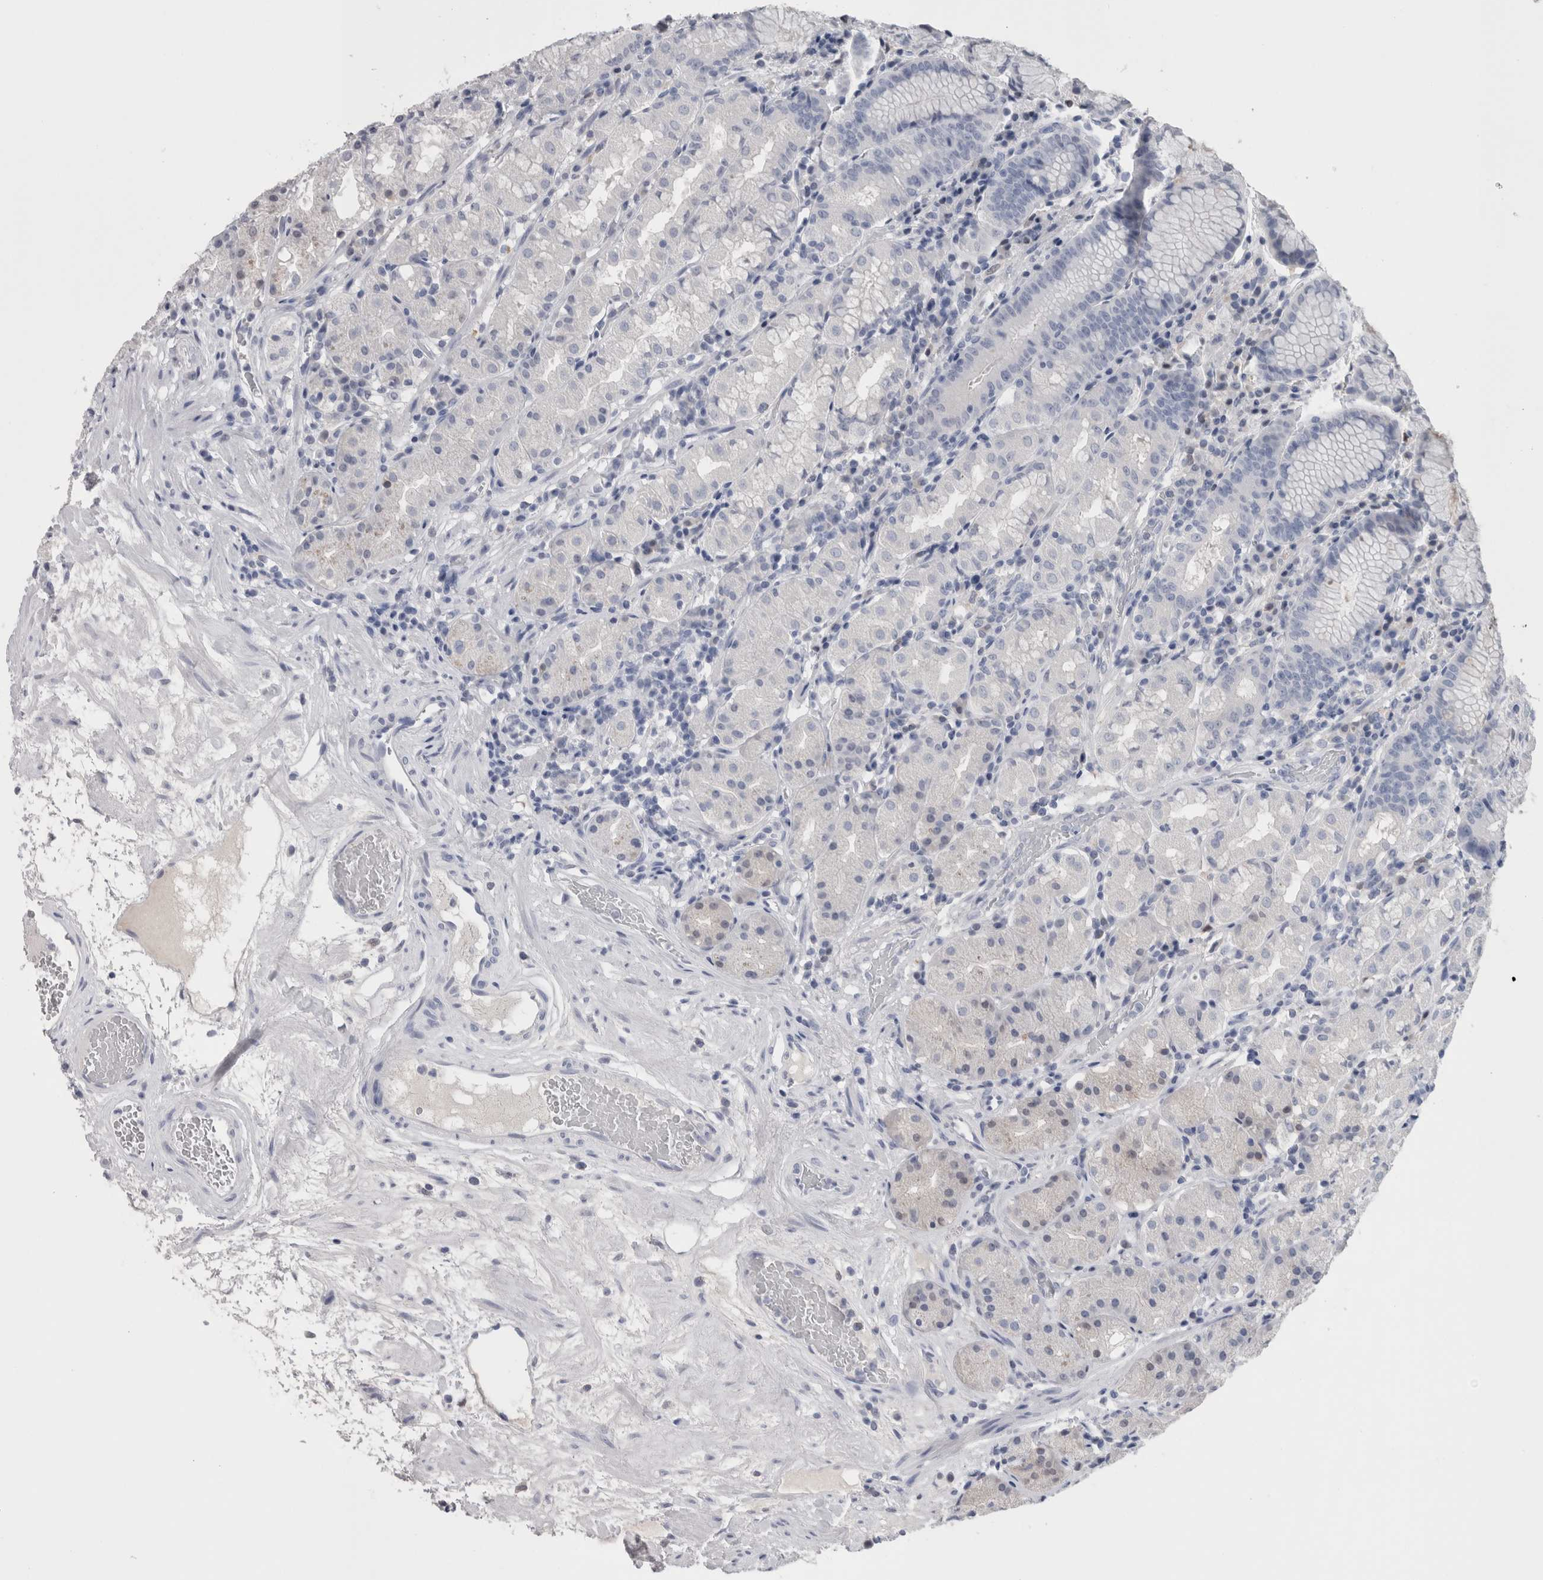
{"staining": {"intensity": "negative", "quantity": "none", "location": "none"}, "tissue": "stomach", "cell_type": "Glandular cells", "image_type": "normal", "snomed": [{"axis": "morphology", "description": "Normal tissue, NOS"}, {"axis": "topography", "description": "Stomach, lower"}], "caption": "DAB (3,3'-diaminobenzidine) immunohistochemical staining of normal human stomach demonstrates no significant expression in glandular cells.", "gene": "CA8", "patient": {"sex": "female", "age": 56}}